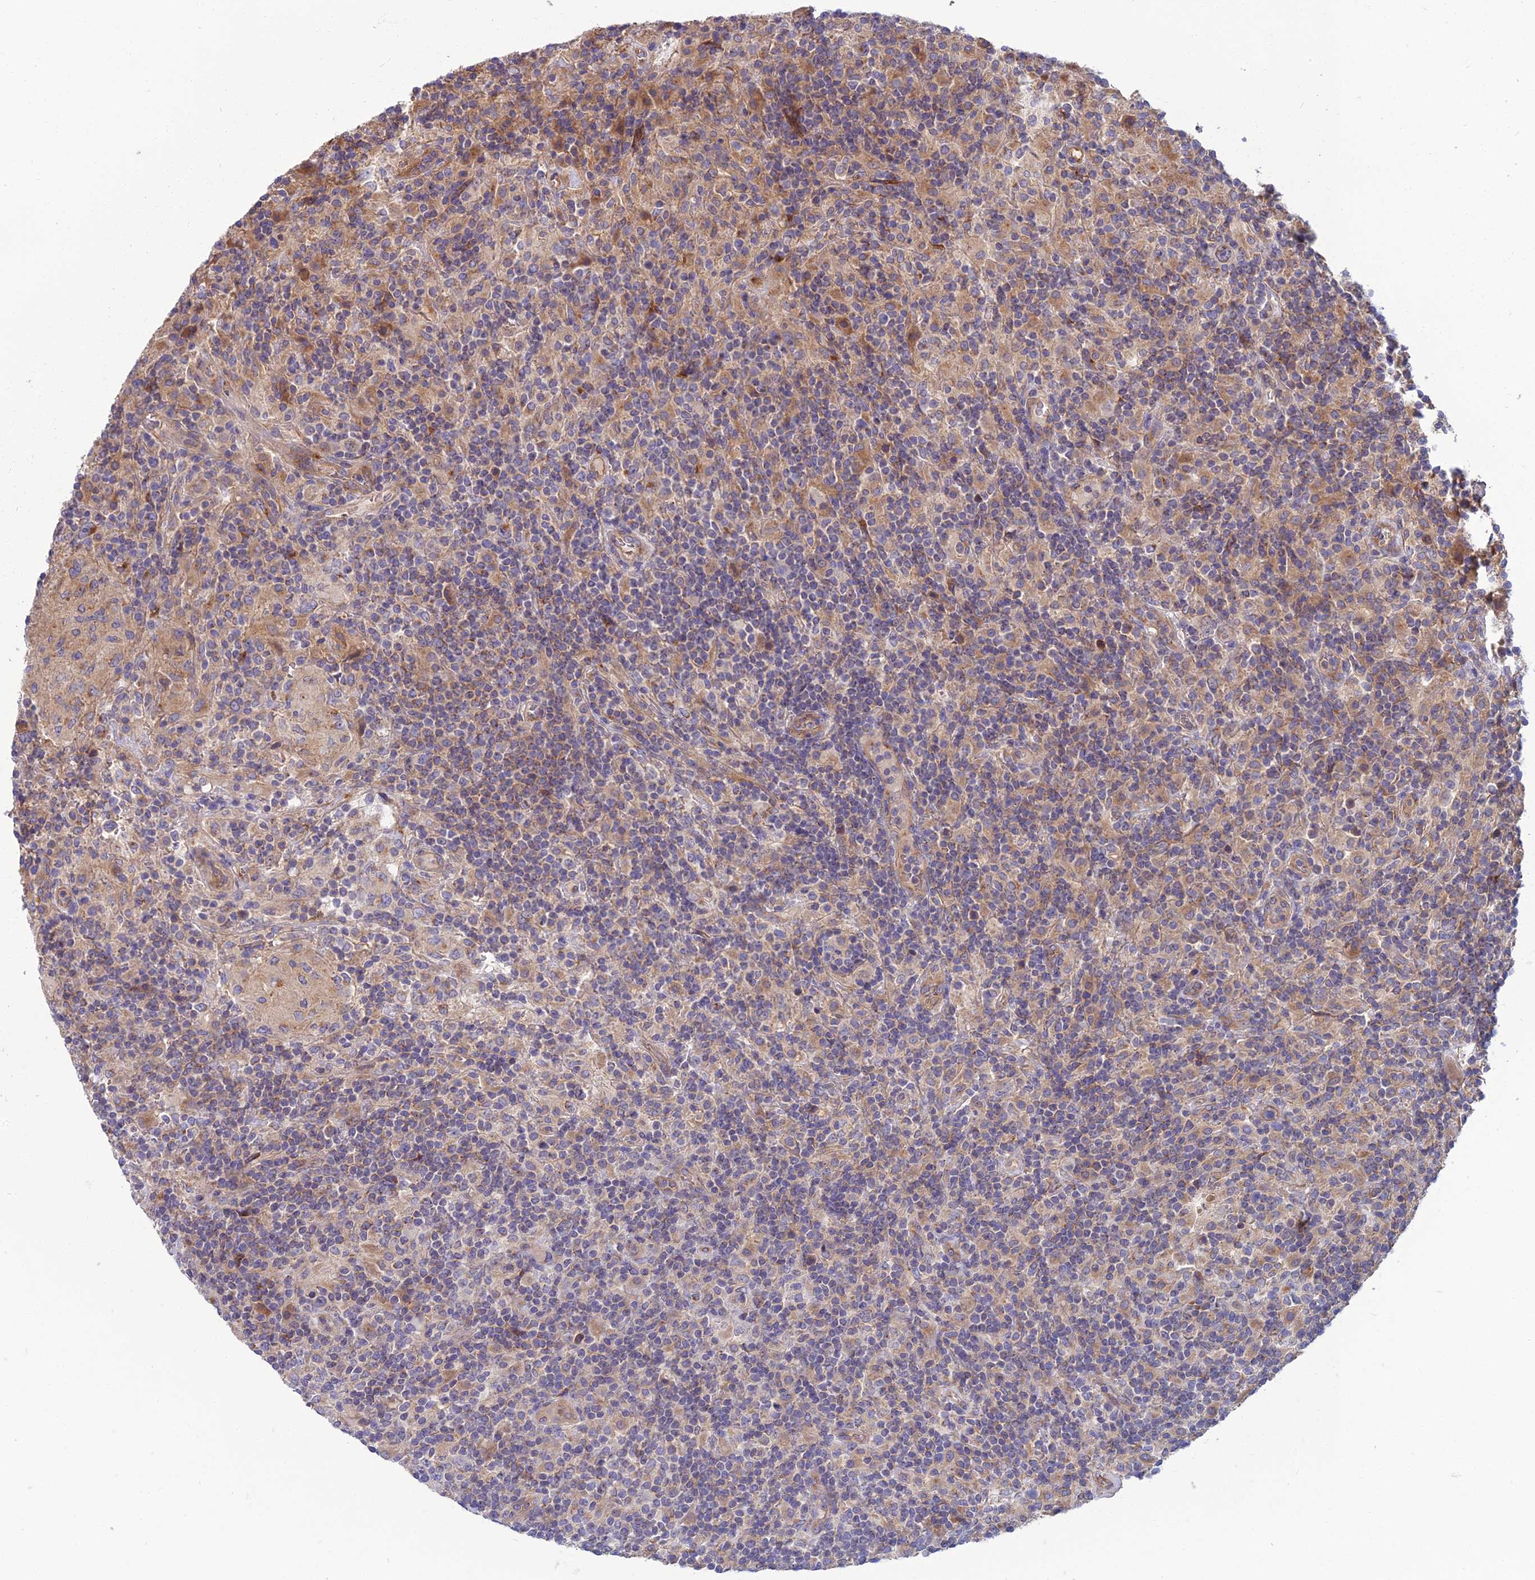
{"staining": {"intensity": "moderate", "quantity": "<25%", "location": "cytoplasmic/membranous"}, "tissue": "lymphoma", "cell_type": "Tumor cells", "image_type": "cancer", "snomed": [{"axis": "morphology", "description": "Hodgkin's disease, NOS"}, {"axis": "topography", "description": "Lymph node"}], "caption": "Immunohistochemistry (IHC) photomicrograph of neoplastic tissue: human lymphoma stained using immunohistochemistry (IHC) displays low levels of moderate protein expression localized specifically in the cytoplasmic/membranous of tumor cells, appearing as a cytoplasmic/membranous brown color.", "gene": "WDR24", "patient": {"sex": "male", "age": 70}}